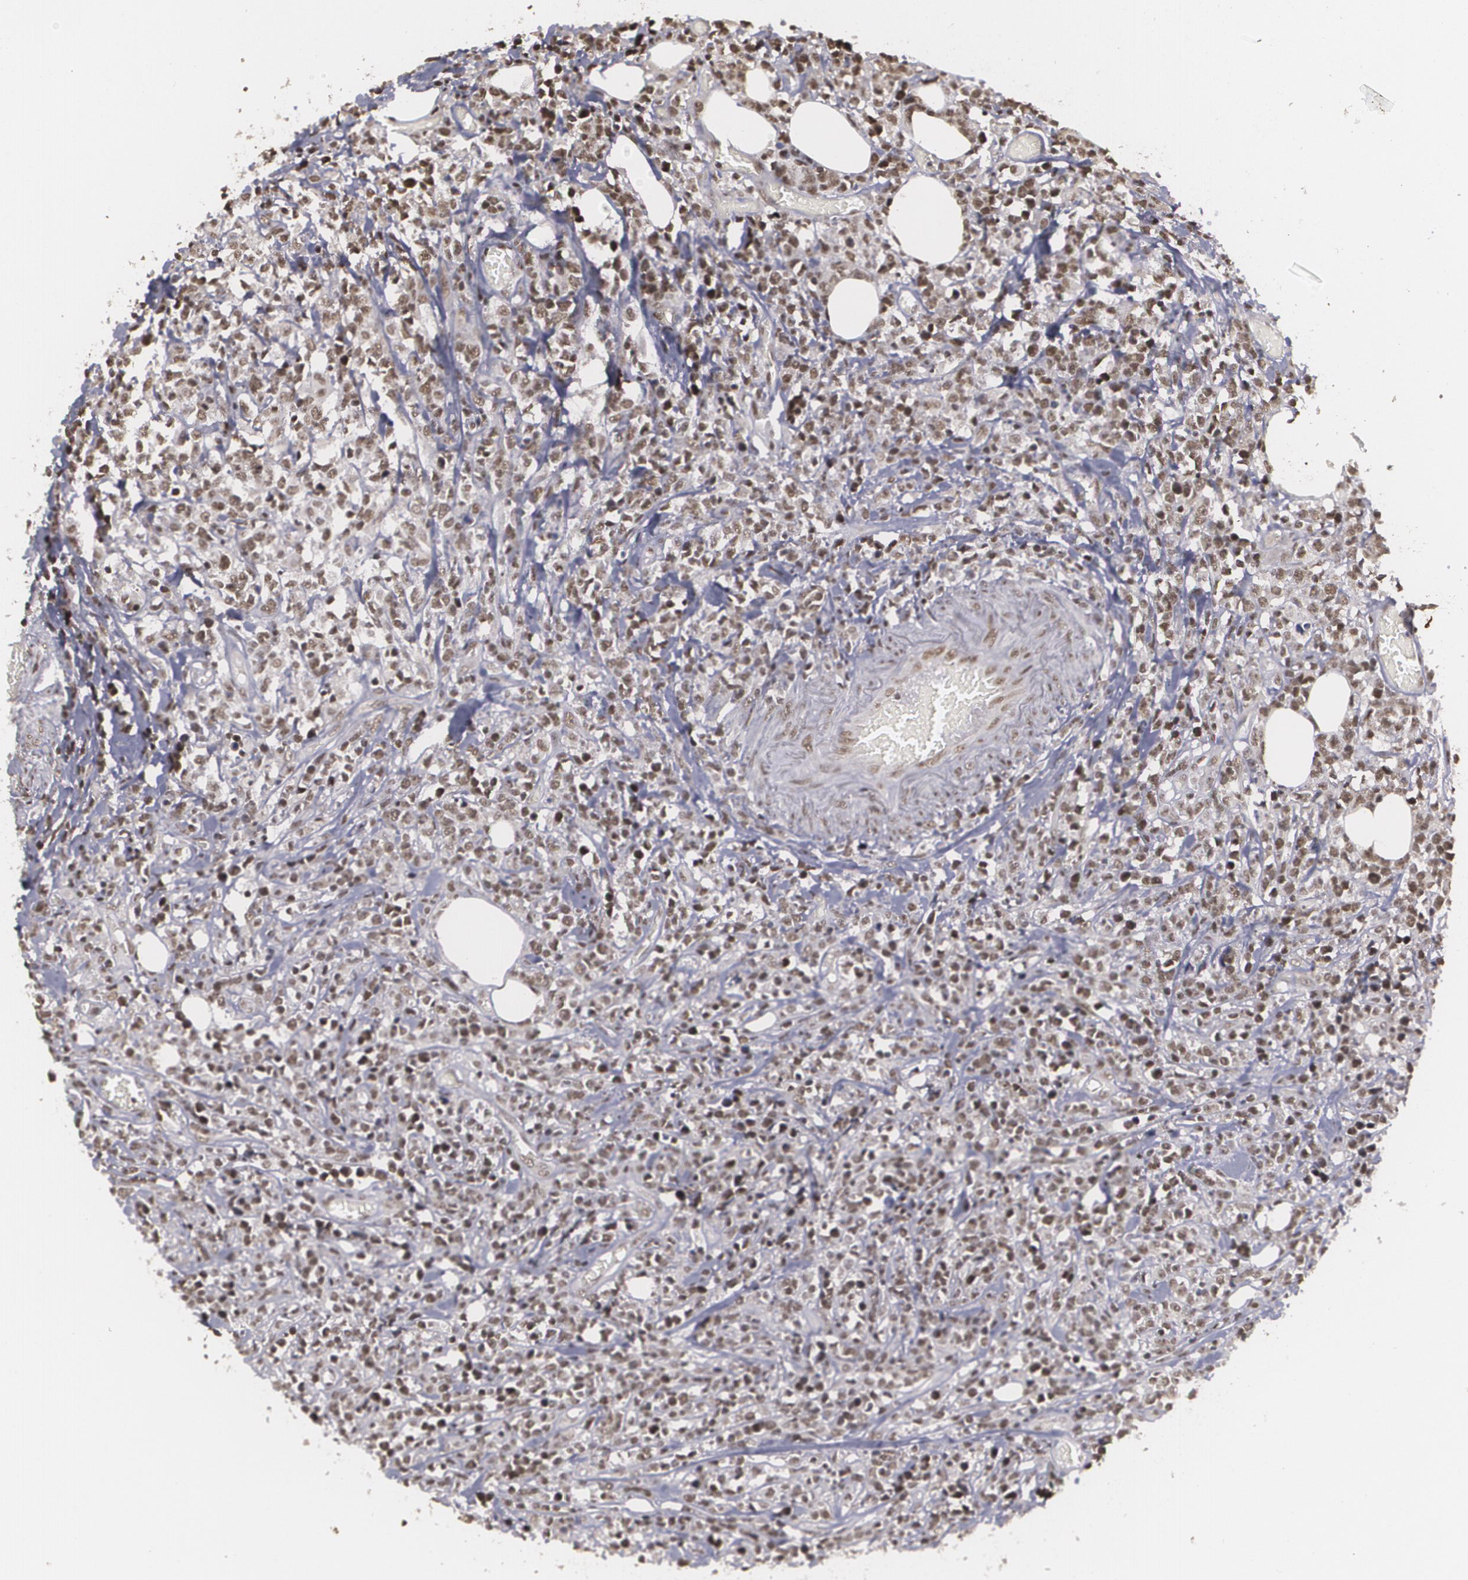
{"staining": {"intensity": "strong", "quantity": "25%-75%", "location": "nuclear"}, "tissue": "lymphoma", "cell_type": "Tumor cells", "image_type": "cancer", "snomed": [{"axis": "morphology", "description": "Malignant lymphoma, non-Hodgkin's type, High grade"}, {"axis": "topography", "description": "Colon"}], "caption": "Strong nuclear protein expression is appreciated in about 25%-75% of tumor cells in lymphoma.", "gene": "RXRB", "patient": {"sex": "male", "age": 82}}